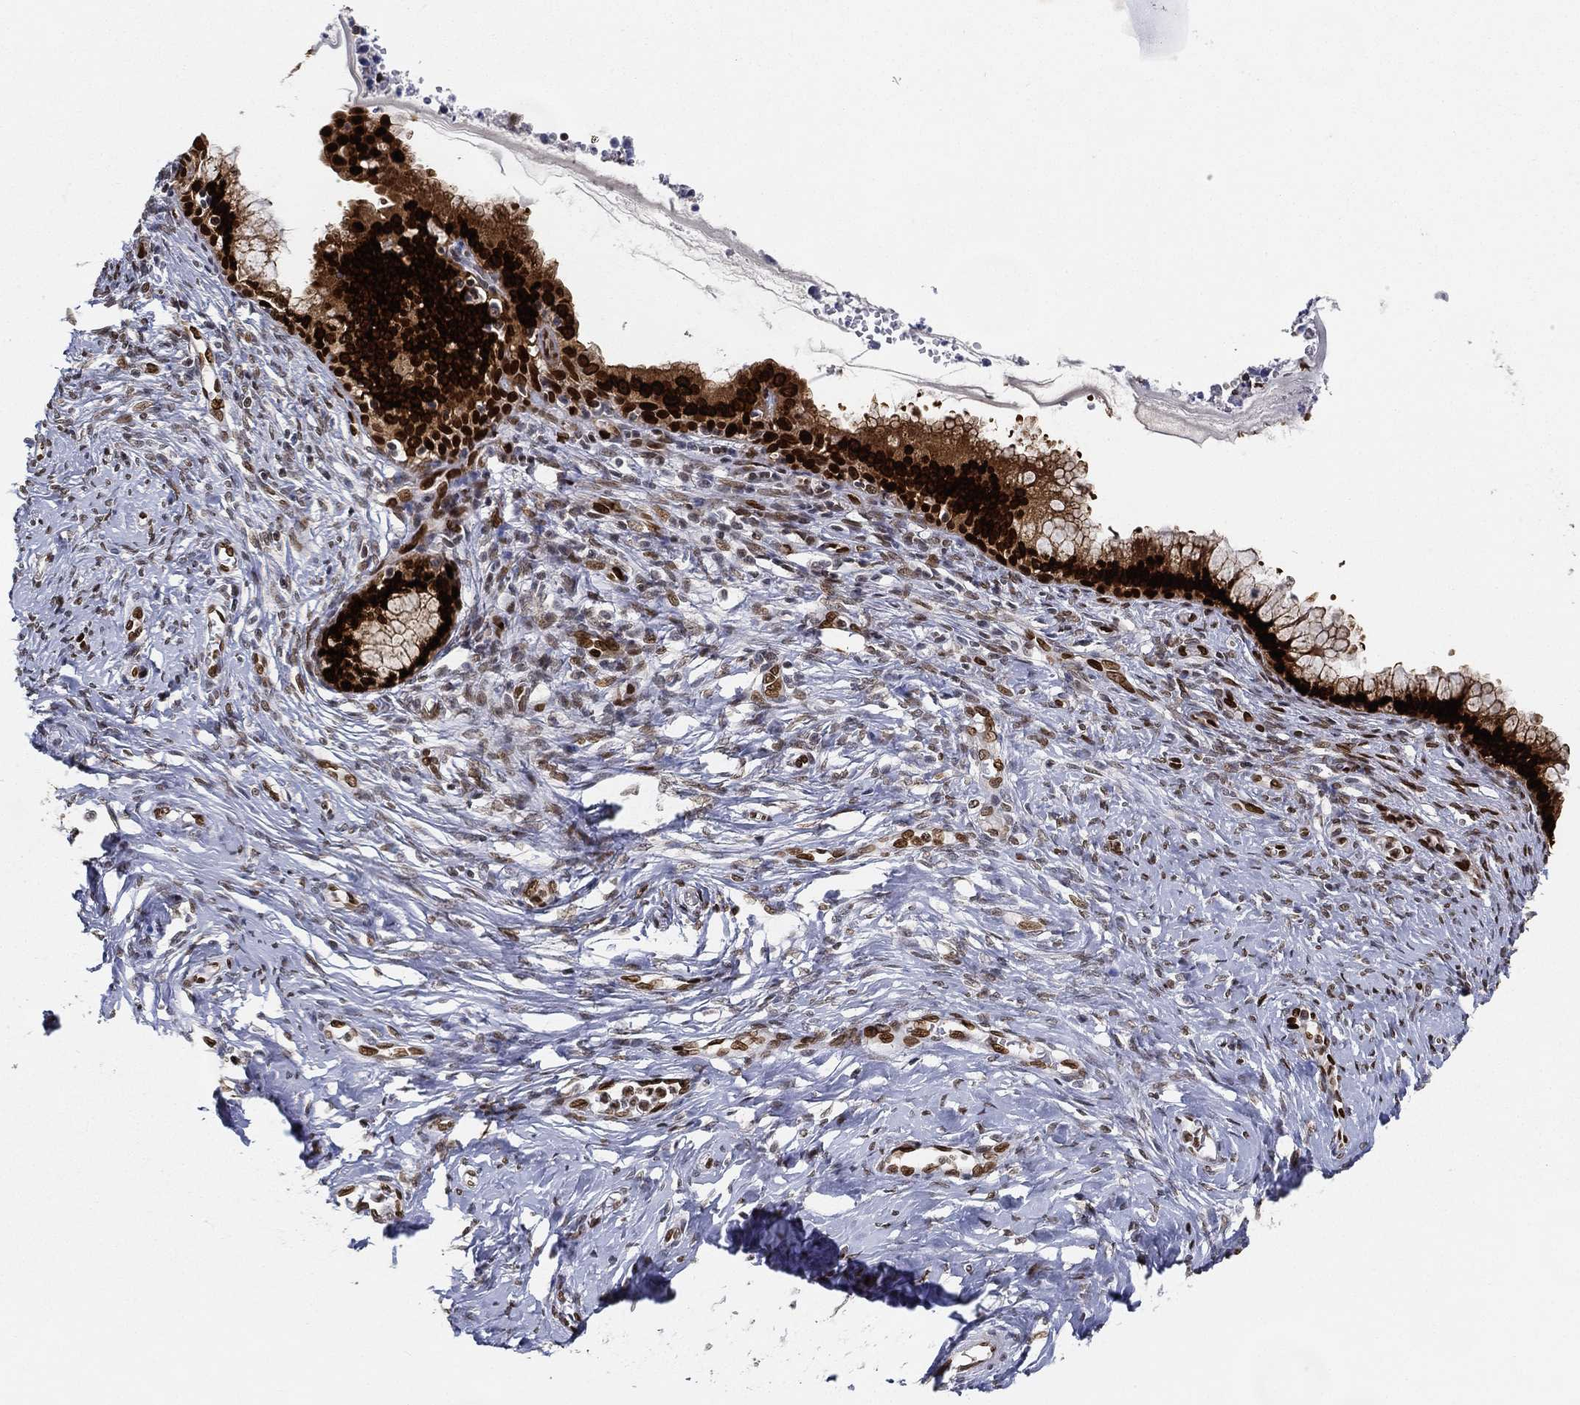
{"staining": {"intensity": "strong", "quantity": "25%-75%", "location": "nuclear"}, "tissue": "cervical cancer", "cell_type": "Tumor cells", "image_type": "cancer", "snomed": [{"axis": "morphology", "description": "Squamous cell carcinoma, NOS"}, {"axis": "topography", "description": "Cervix"}], "caption": "The histopathology image shows staining of cervical squamous cell carcinoma, revealing strong nuclear protein staining (brown color) within tumor cells.", "gene": "LMNB1", "patient": {"sex": "female", "age": 63}}